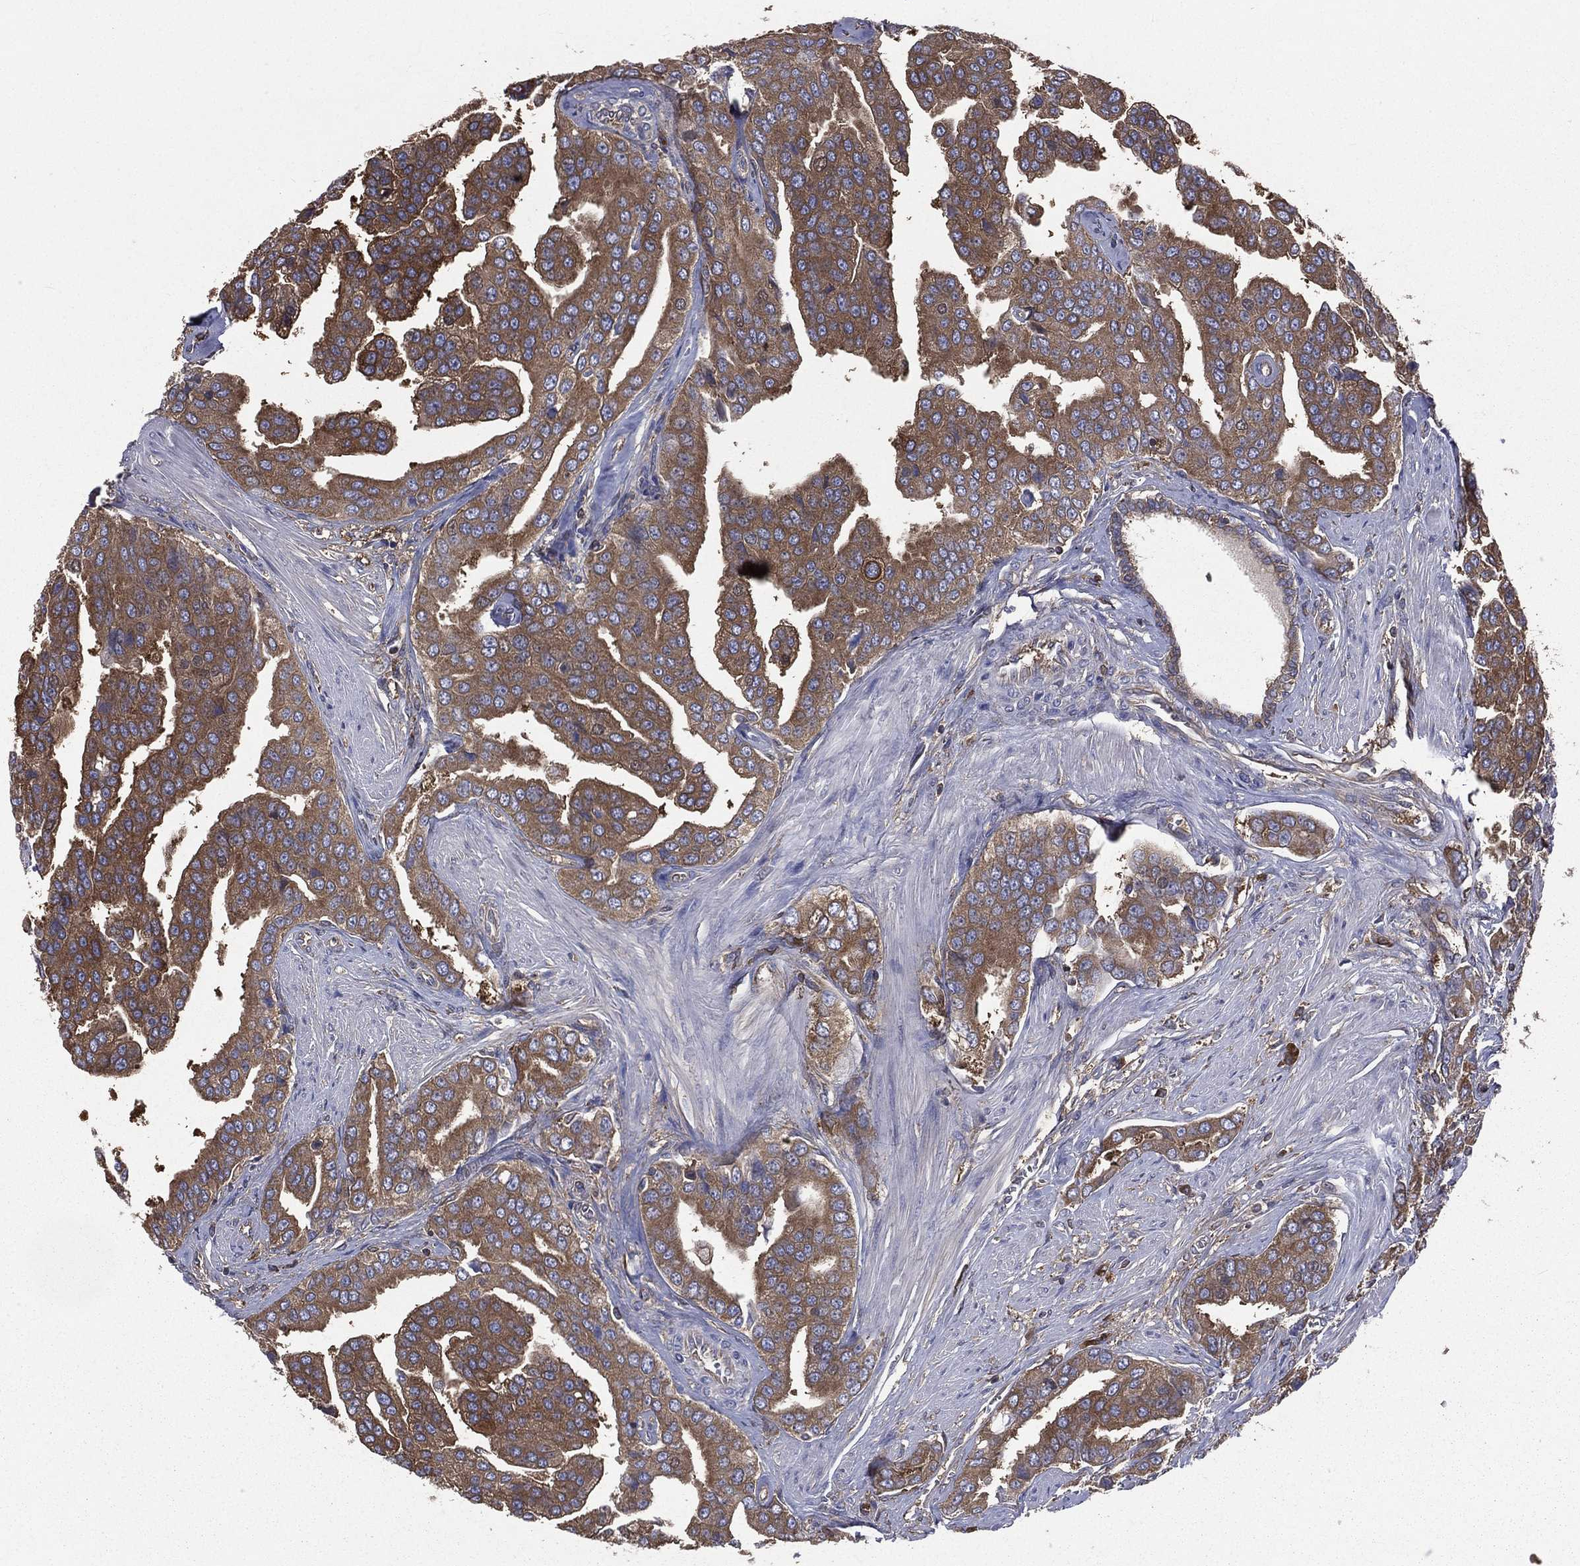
{"staining": {"intensity": "strong", "quantity": ">75%", "location": "cytoplasmic/membranous"}, "tissue": "prostate cancer", "cell_type": "Tumor cells", "image_type": "cancer", "snomed": [{"axis": "morphology", "description": "Adenocarcinoma, NOS"}, {"axis": "topography", "description": "Prostate and seminal vesicle, NOS"}, {"axis": "topography", "description": "Prostate"}], "caption": "IHC micrograph of neoplastic tissue: adenocarcinoma (prostate) stained using immunohistochemistry displays high levels of strong protein expression localized specifically in the cytoplasmic/membranous of tumor cells, appearing as a cytoplasmic/membranous brown color.", "gene": "SARS1", "patient": {"sex": "male", "age": 69}}